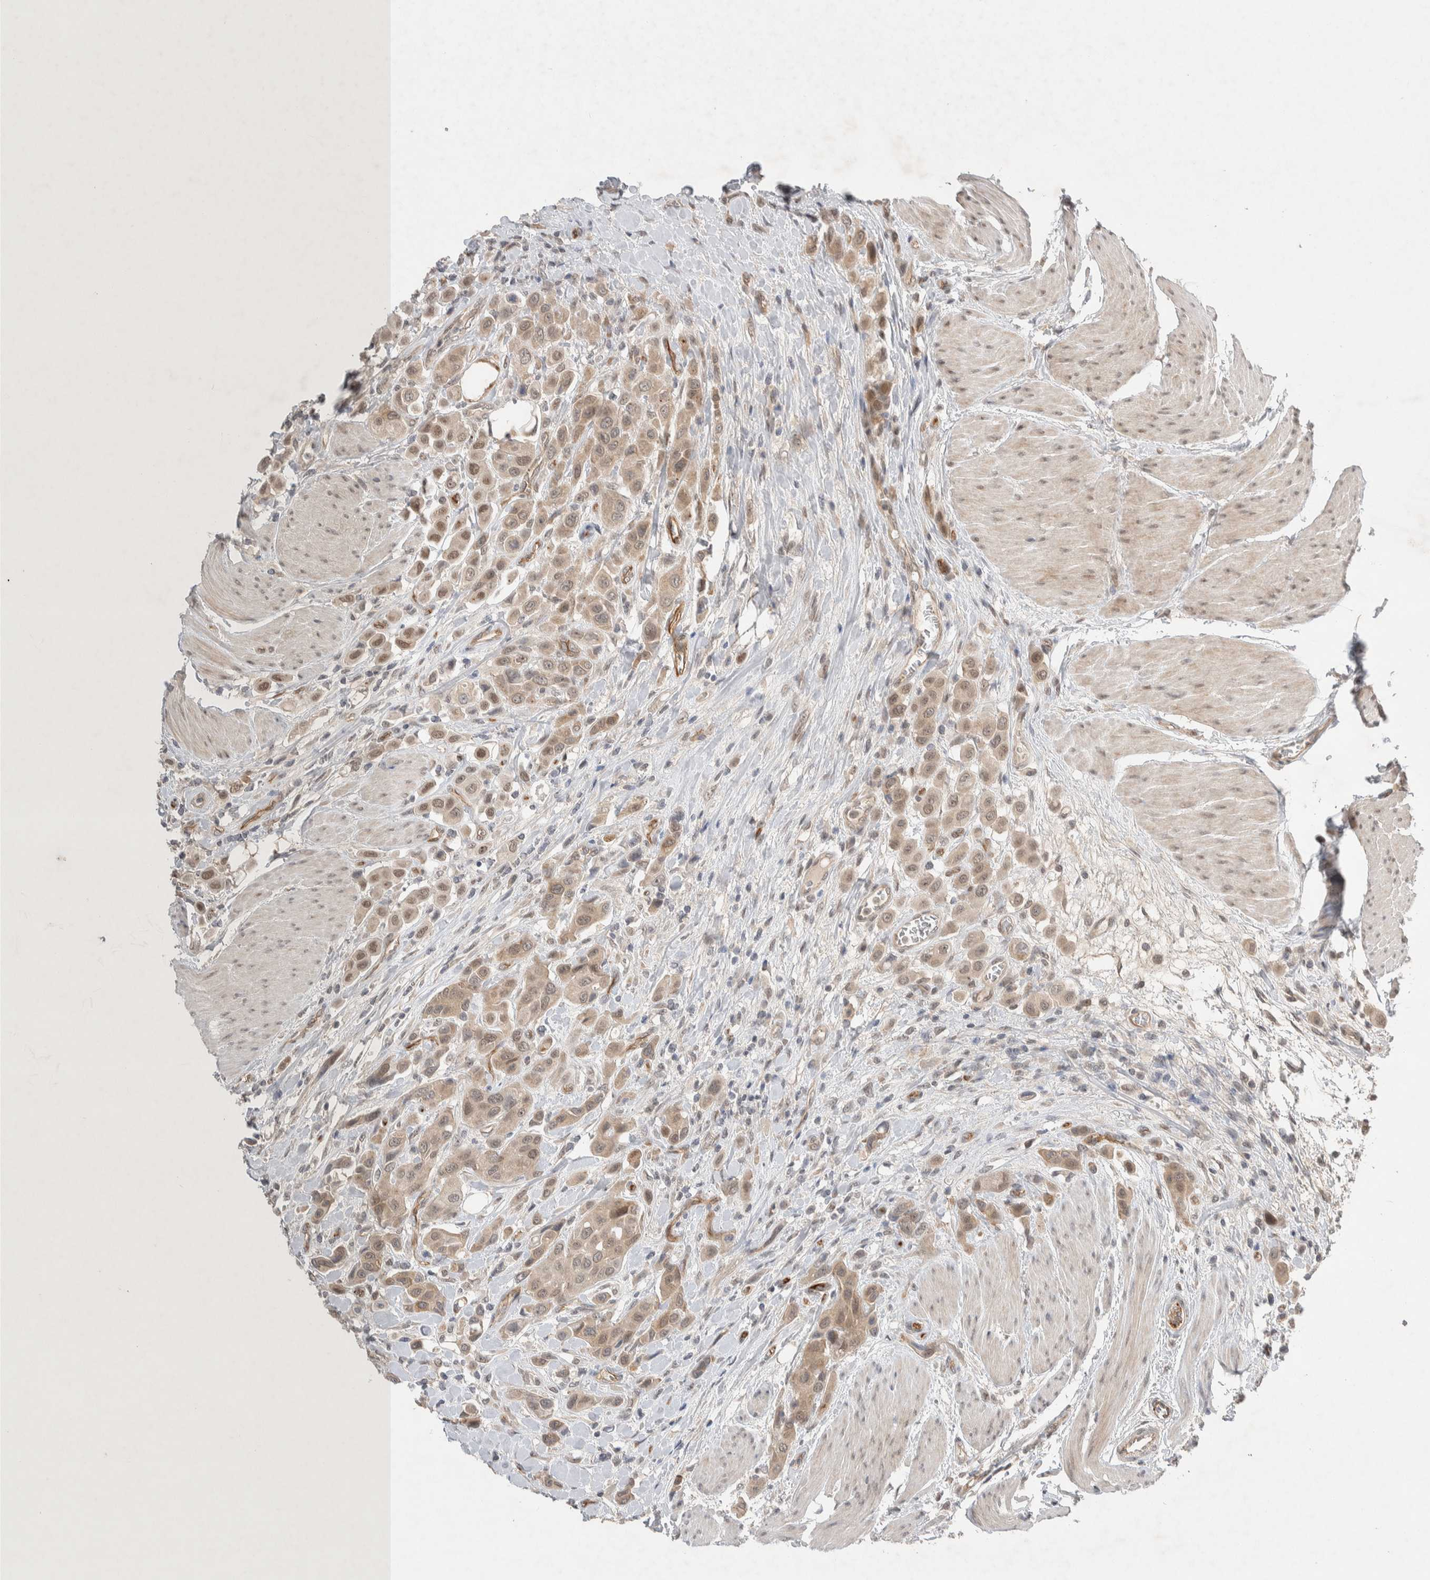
{"staining": {"intensity": "weak", "quantity": ">75%", "location": "cytoplasmic/membranous,nuclear"}, "tissue": "urothelial cancer", "cell_type": "Tumor cells", "image_type": "cancer", "snomed": [{"axis": "morphology", "description": "Urothelial carcinoma, High grade"}, {"axis": "topography", "description": "Urinary bladder"}], "caption": "High-magnification brightfield microscopy of urothelial cancer stained with DAB (brown) and counterstained with hematoxylin (blue). tumor cells exhibit weak cytoplasmic/membranous and nuclear positivity is present in approximately>75% of cells.", "gene": "ZNF704", "patient": {"sex": "male", "age": 50}}